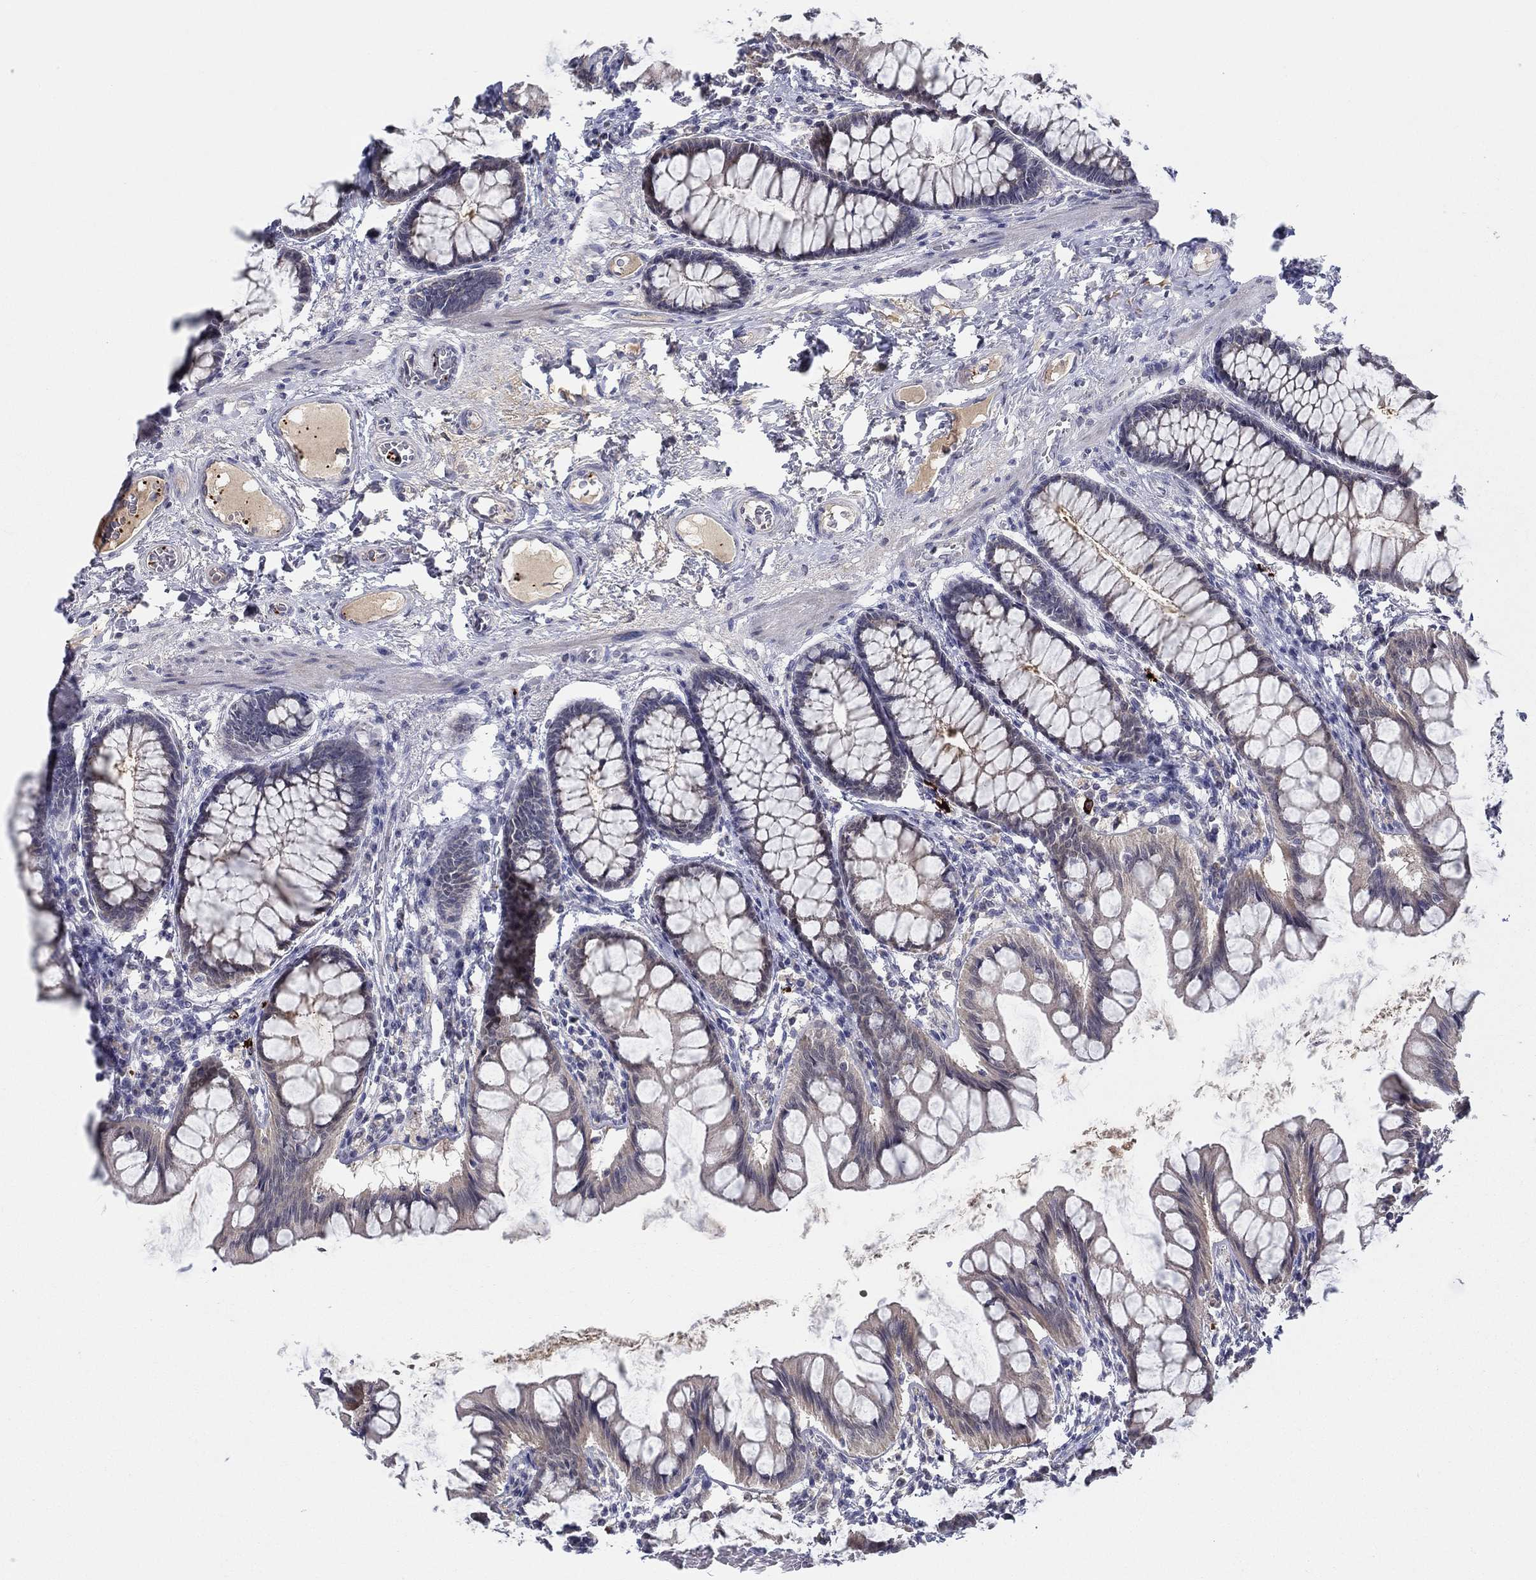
{"staining": {"intensity": "negative", "quantity": "none", "location": "none"}, "tissue": "colon", "cell_type": "Endothelial cells", "image_type": "normal", "snomed": [{"axis": "morphology", "description": "Normal tissue, NOS"}, {"axis": "topography", "description": "Colon"}], "caption": "The image demonstrates no staining of endothelial cells in unremarkable colon. (DAB (3,3'-diaminobenzidine) IHC visualized using brightfield microscopy, high magnification).", "gene": "ALOX12", "patient": {"sex": "female", "age": 65}}